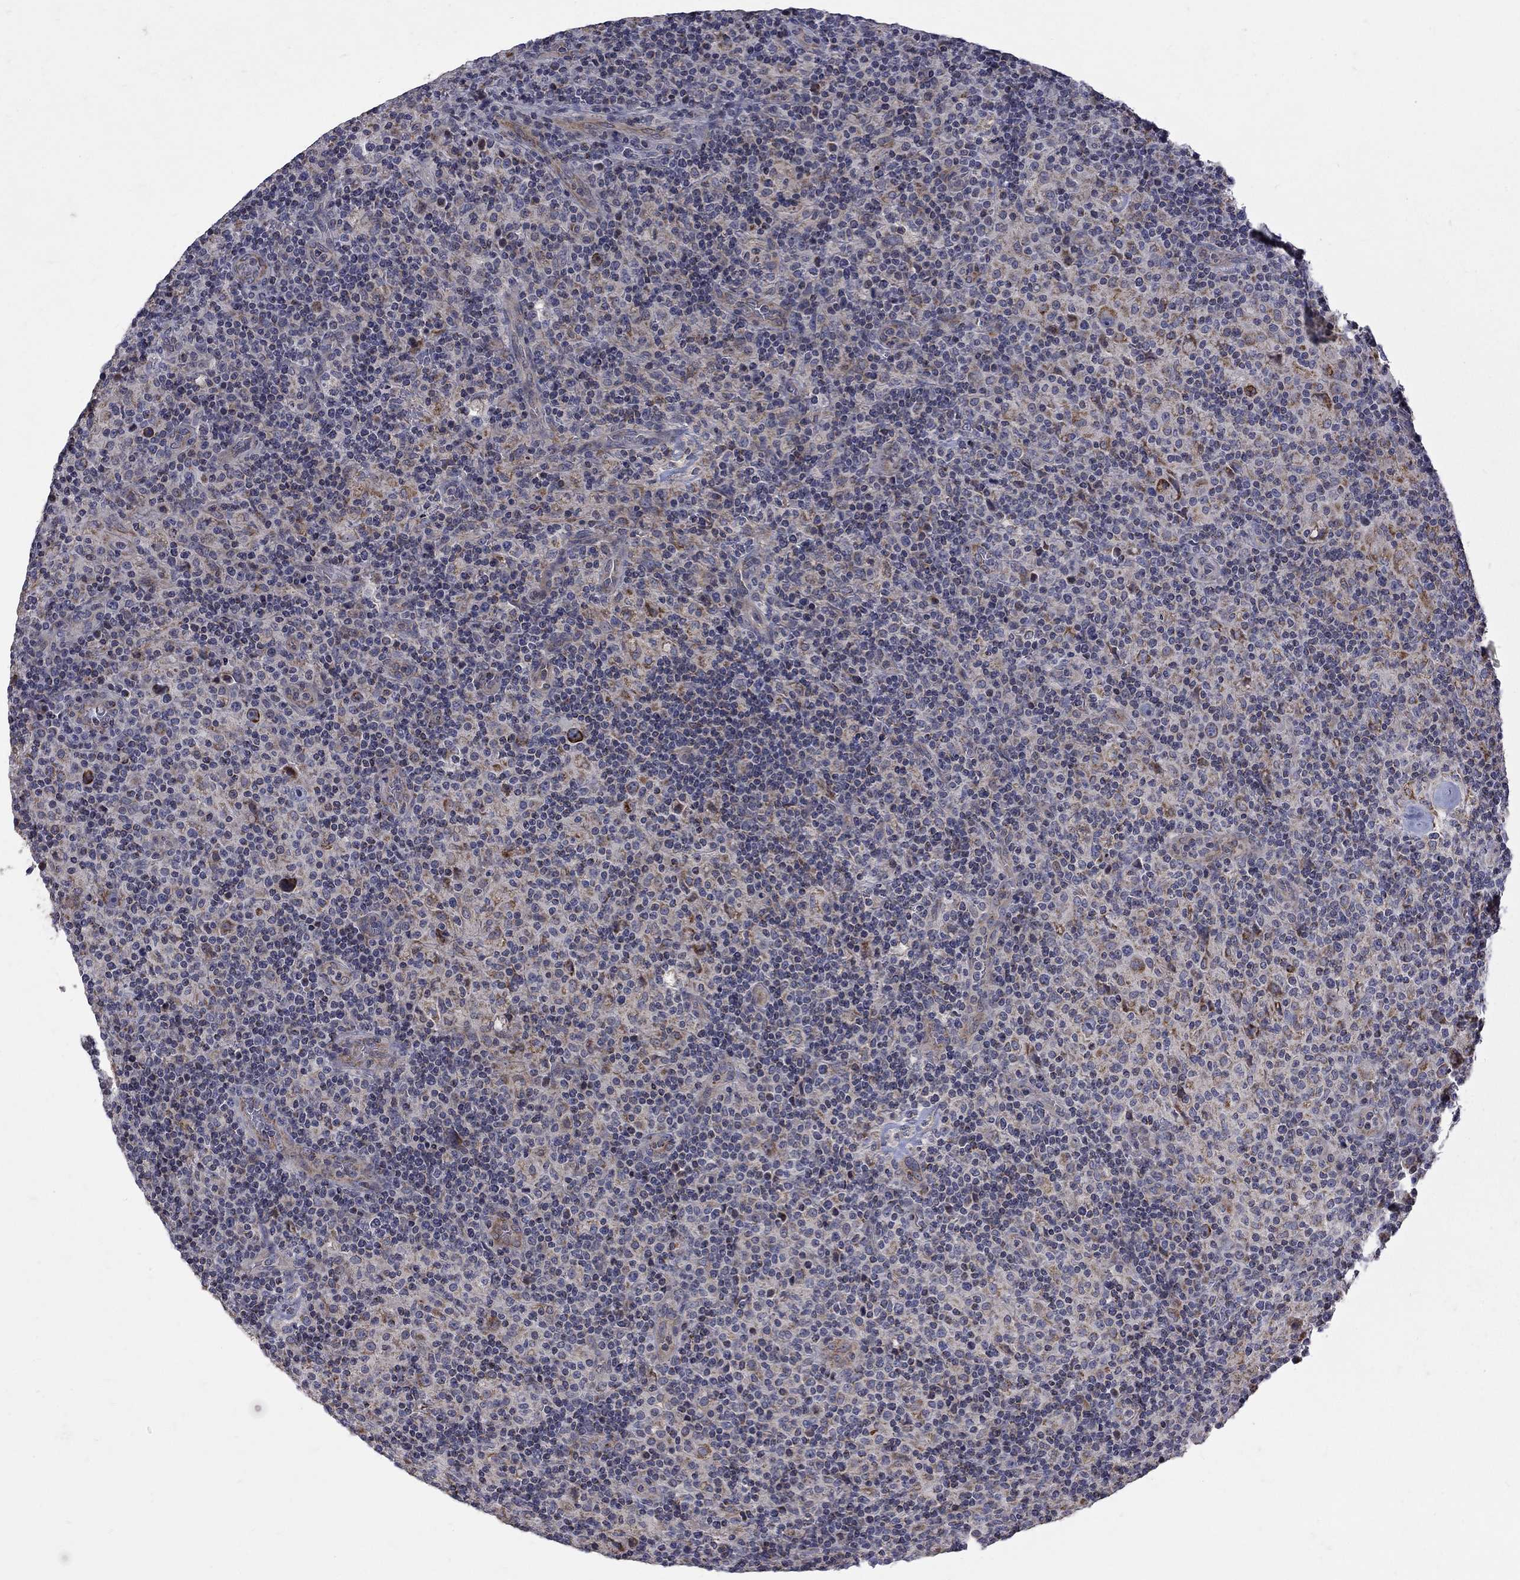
{"staining": {"intensity": "strong", "quantity": "25%-75%", "location": "cytoplasmic/membranous"}, "tissue": "lymphoma", "cell_type": "Tumor cells", "image_type": "cancer", "snomed": [{"axis": "morphology", "description": "Hodgkin's disease, NOS"}, {"axis": "topography", "description": "Lymph node"}], "caption": "IHC histopathology image of Hodgkin's disease stained for a protein (brown), which shows high levels of strong cytoplasmic/membranous positivity in about 25%-75% of tumor cells.", "gene": "SH2B1", "patient": {"sex": "male", "age": 70}}